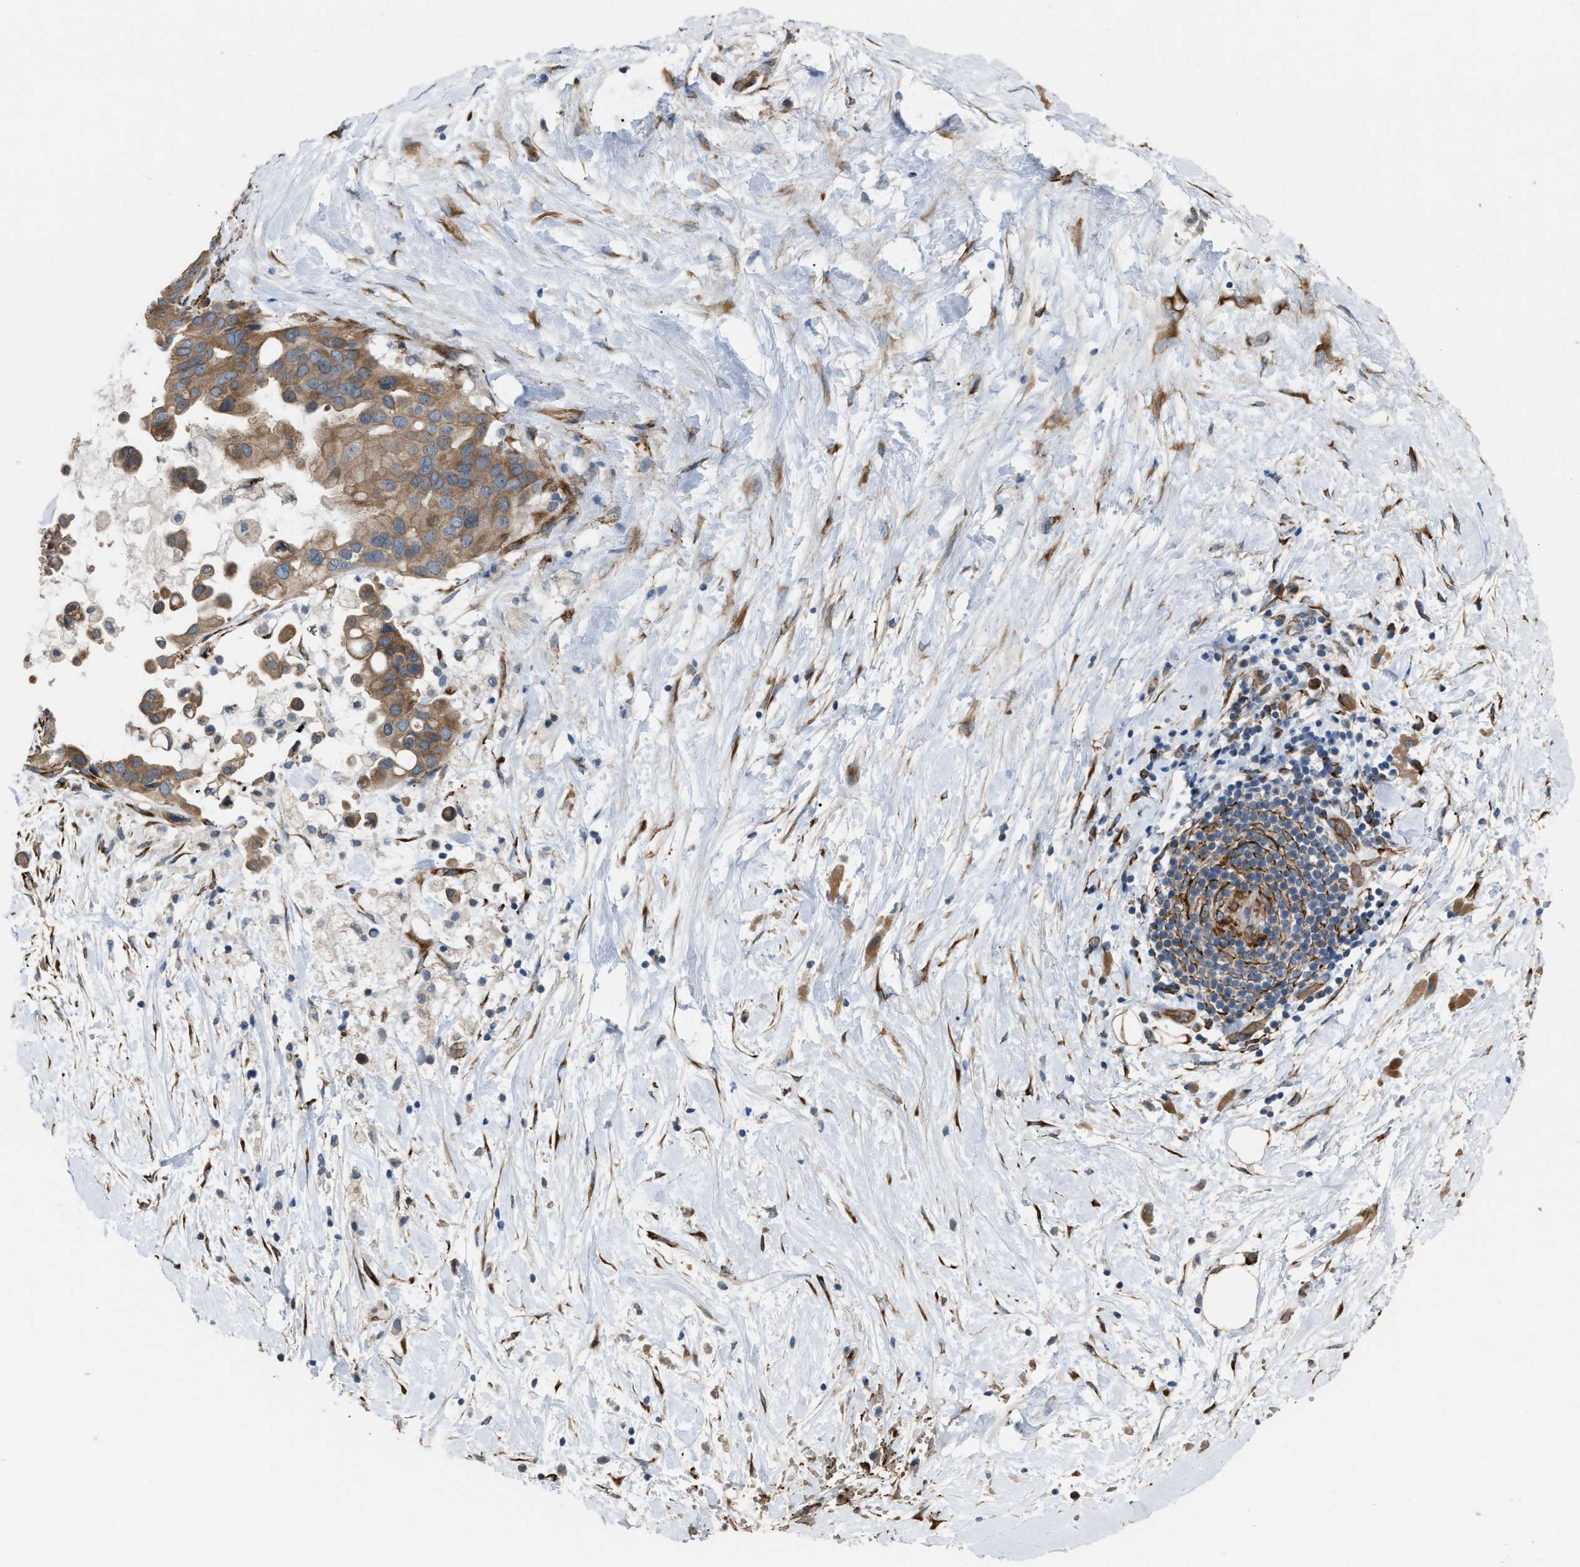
{"staining": {"intensity": "moderate", "quantity": ">75%", "location": "cytoplasmic/membranous"}, "tissue": "pancreatic cancer", "cell_type": "Tumor cells", "image_type": "cancer", "snomed": [{"axis": "morphology", "description": "Adenocarcinoma, NOS"}, {"axis": "topography", "description": "Pancreas"}], "caption": "Human adenocarcinoma (pancreatic) stained with a protein marker shows moderate staining in tumor cells.", "gene": "SELENOM", "patient": {"sex": "male", "age": 55}}